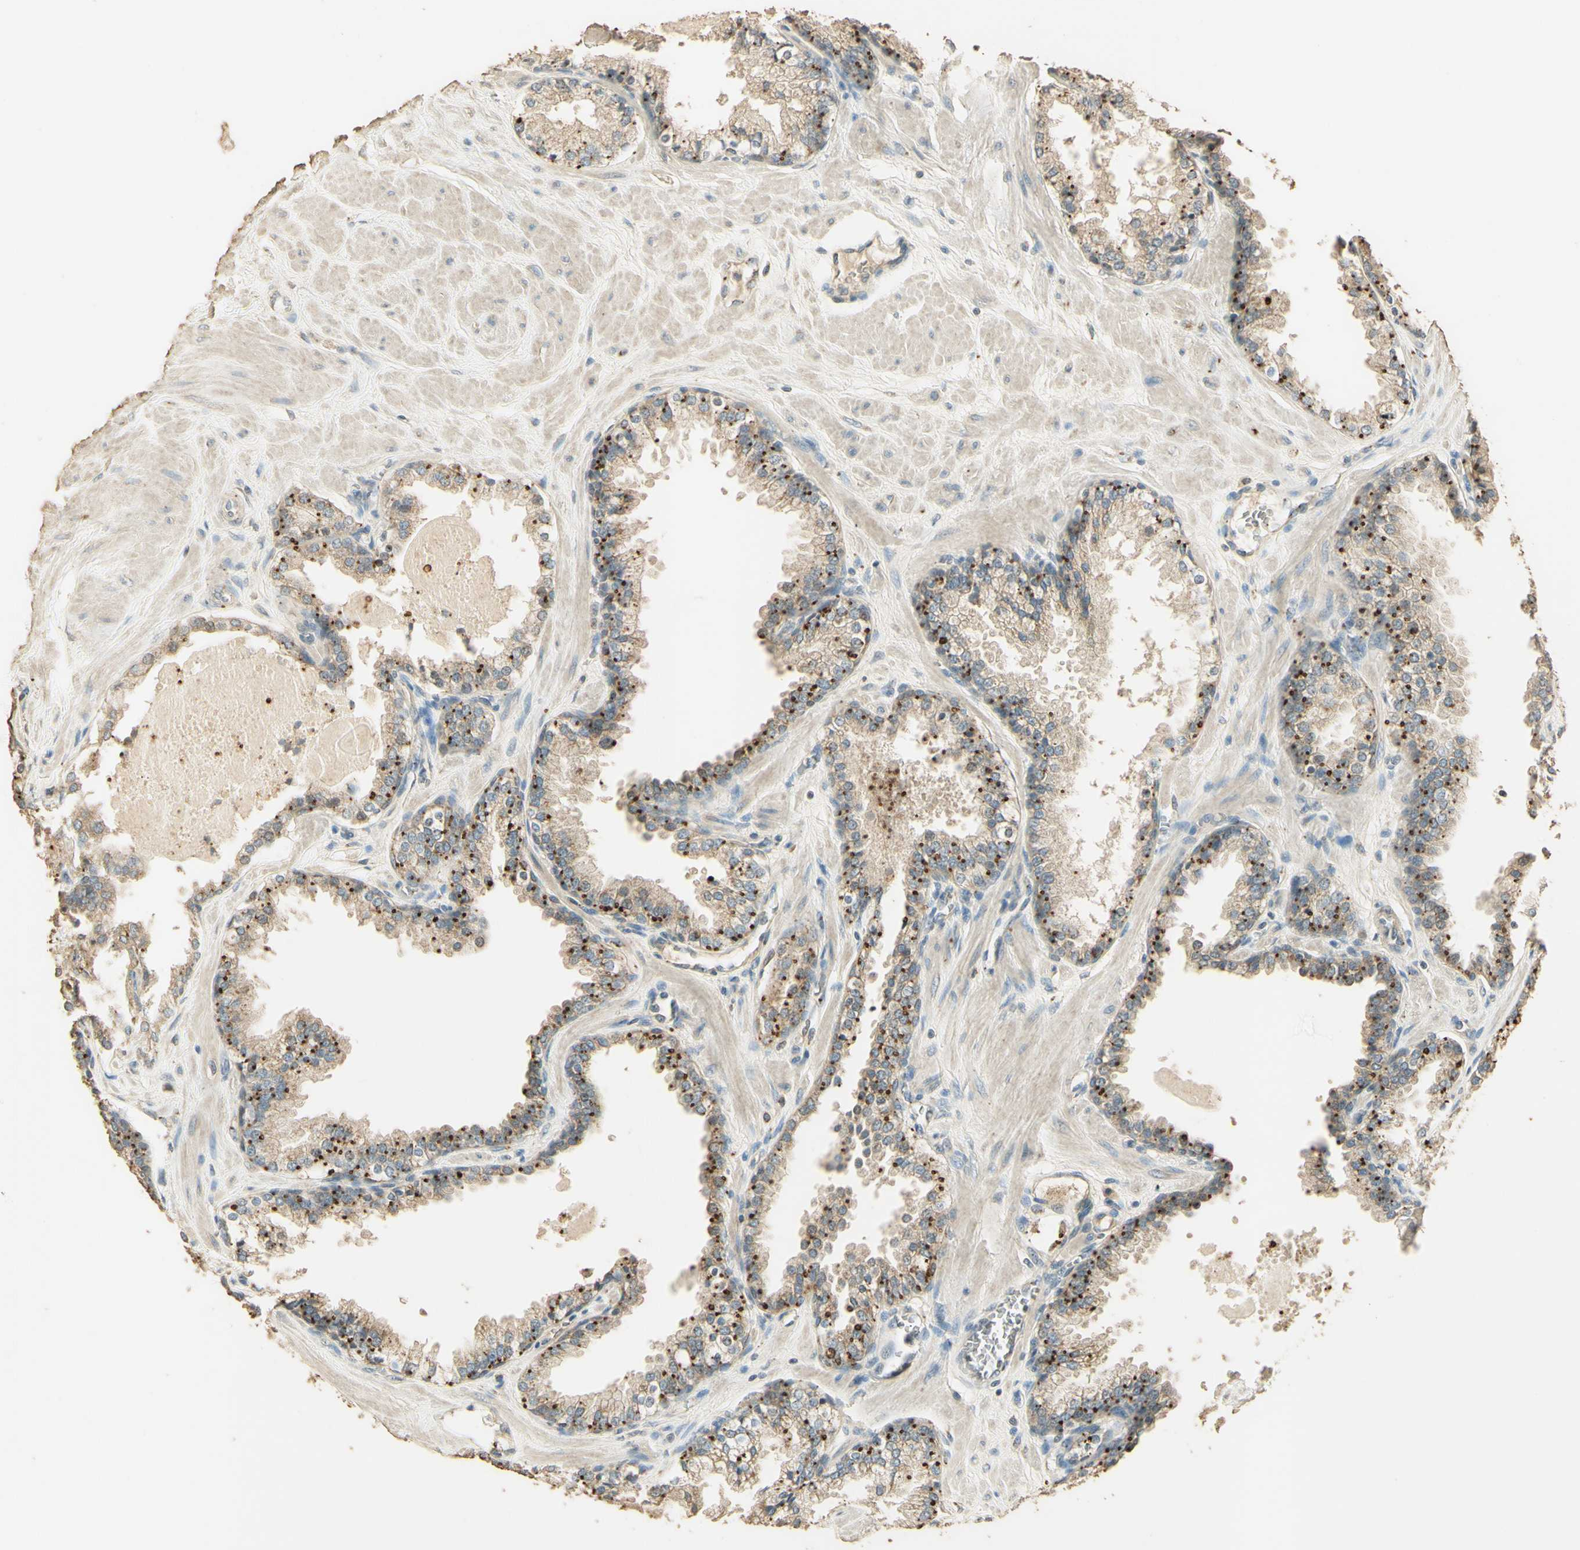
{"staining": {"intensity": "strong", "quantity": ">75%", "location": "cytoplasmic/membranous"}, "tissue": "prostate", "cell_type": "Glandular cells", "image_type": "normal", "snomed": [{"axis": "morphology", "description": "Normal tissue, NOS"}, {"axis": "topography", "description": "Prostate"}], "caption": "A brown stain highlights strong cytoplasmic/membranous positivity of a protein in glandular cells of unremarkable prostate.", "gene": "ARHGEF17", "patient": {"sex": "male", "age": 51}}